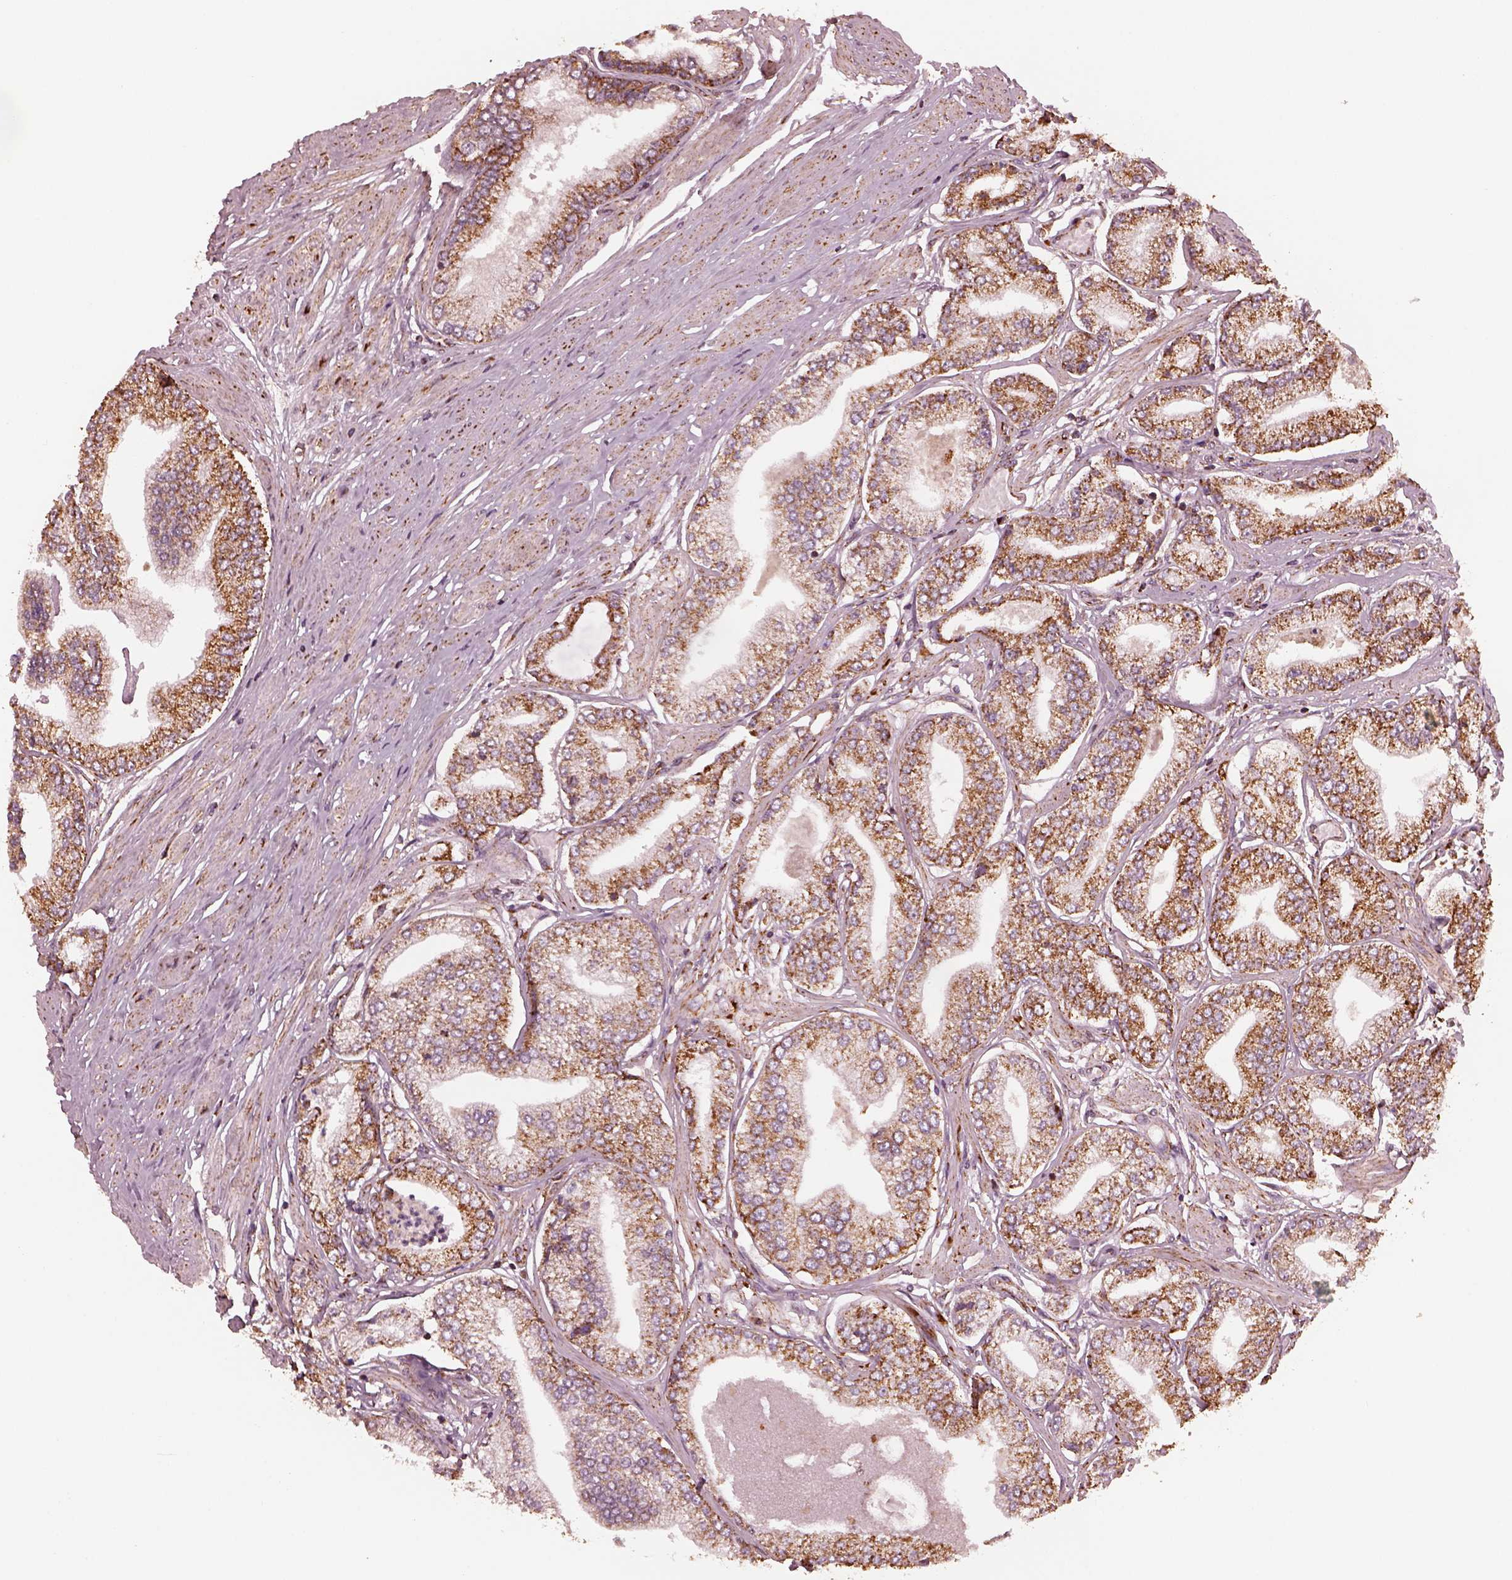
{"staining": {"intensity": "strong", "quantity": ">75%", "location": "cytoplasmic/membranous"}, "tissue": "prostate cancer", "cell_type": "Tumor cells", "image_type": "cancer", "snomed": [{"axis": "morphology", "description": "Adenocarcinoma, Low grade"}, {"axis": "topography", "description": "Prostate"}], "caption": "Protein positivity by immunohistochemistry (IHC) shows strong cytoplasmic/membranous expression in about >75% of tumor cells in adenocarcinoma (low-grade) (prostate).", "gene": "NDUFB10", "patient": {"sex": "male", "age": 55}}